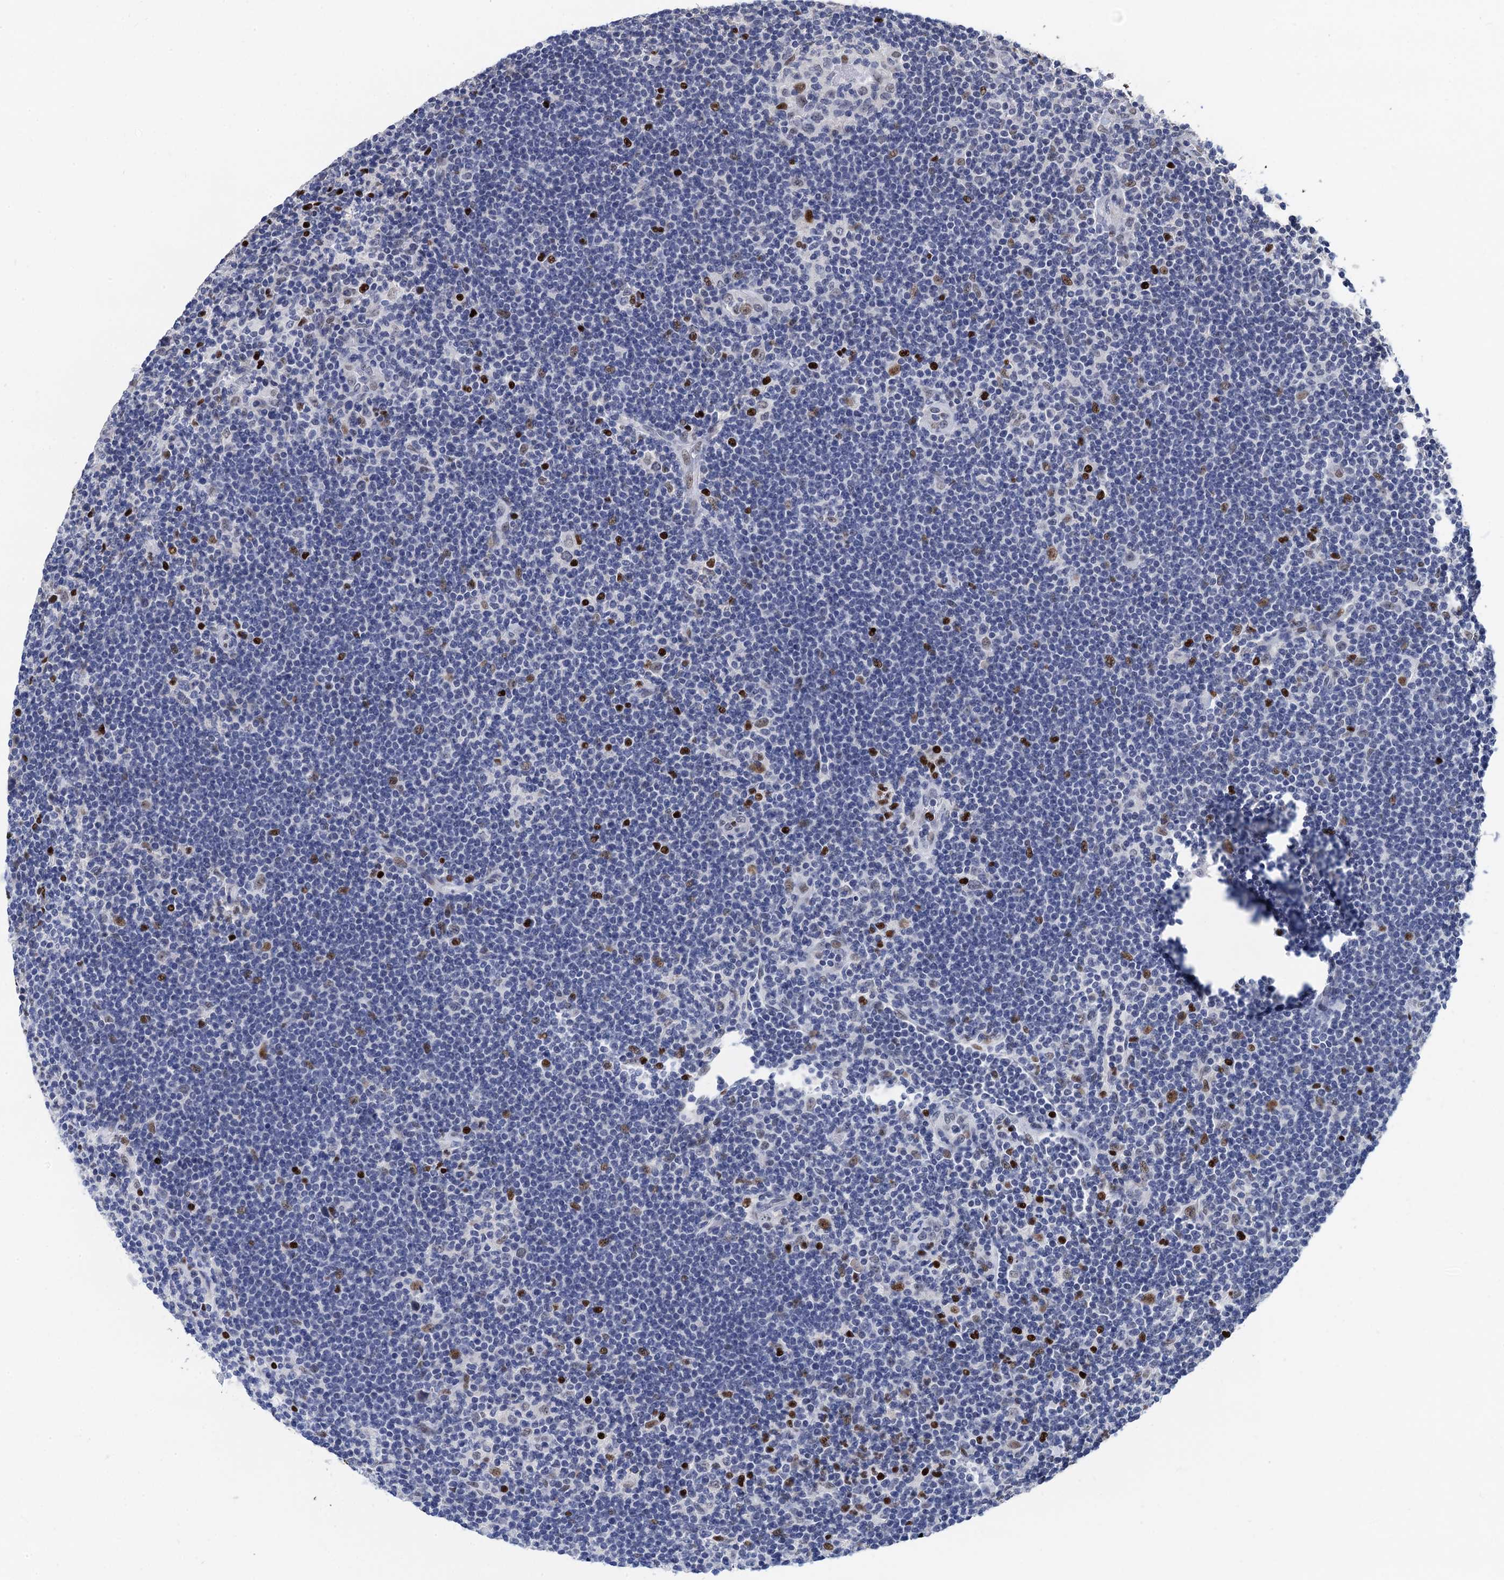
{"staining": {"intensity": "moderate", "quantity": "25%-75%", "location": "nuclear"}, "tissue": "lymphoma", "cell_type": "Tumor cells", "image_type": "cancer", "snomed": [{"axis": "morphology", "description": "Hodgkin's disease, NOS"}, {"axis": "topography", "description": "Lymph node"}], "caption": "A high-resolution micrograph shows IHC staining of lymphoma, which demonstrates moderate nuclear expression in approximately 25%-75% of tumor cells. (IHC, brightfield microscopy, high magnification).", "gene": "TSEN34", "patient": {"sex": "female", "age": 57}}